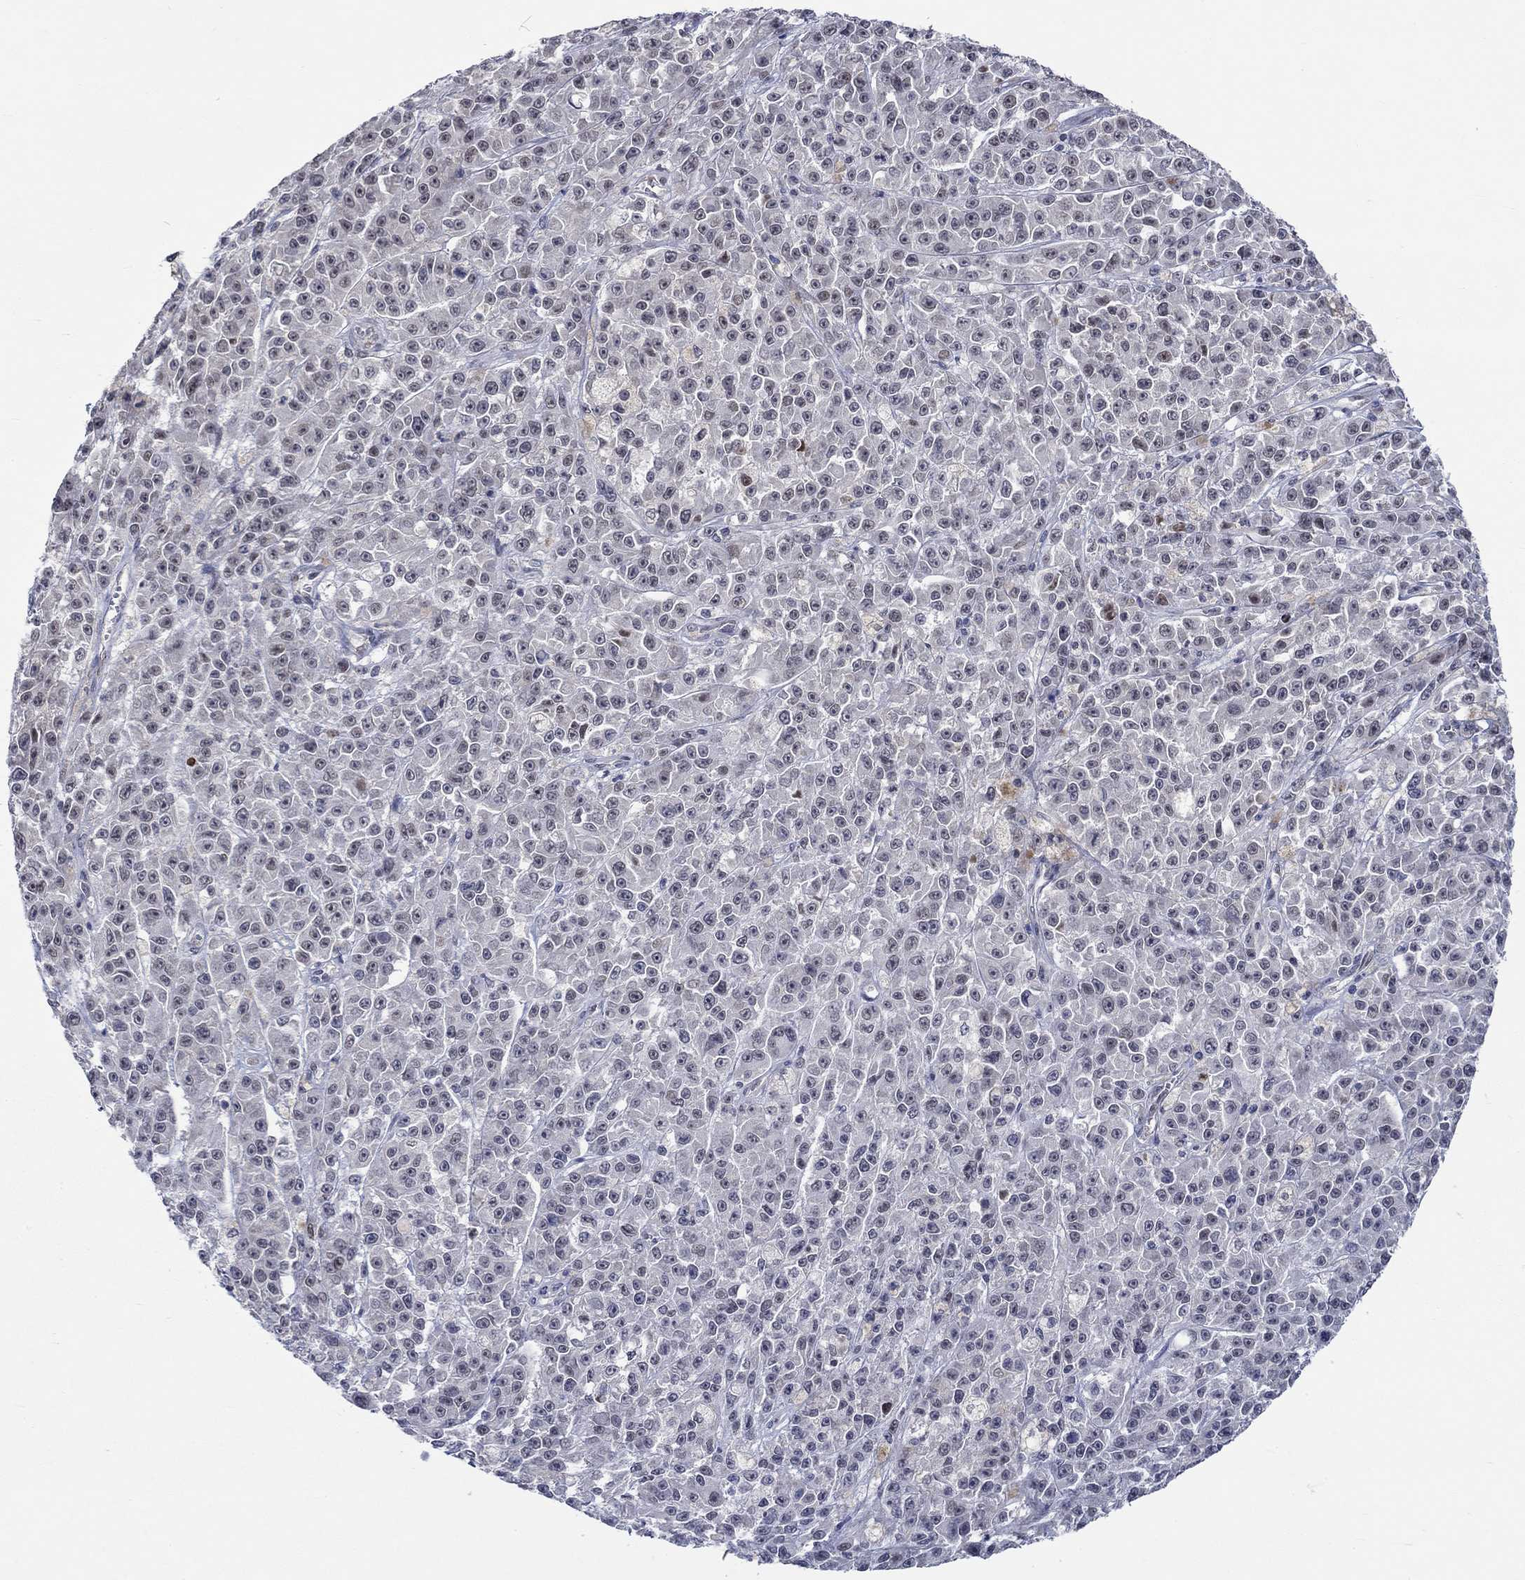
{"staining": {"intensity": "negative", "quantity": "none", "location": "none"}, "tissue": "melanoma", "cell_type": "Tumor cells", "image_type": "cancer", "snomed": [{"axis": "morphology", "description": "Malignant melanoma, NOS"}, {"axis": "topography", "description": "Skin"}], "caption": "Immunohistochemical staining of malignant melanoma shows no significant expression in tumor cells. Nuclei are stained in blue.", "gene": "WASF1", "patient": {"sex": "female", "age": 58}}